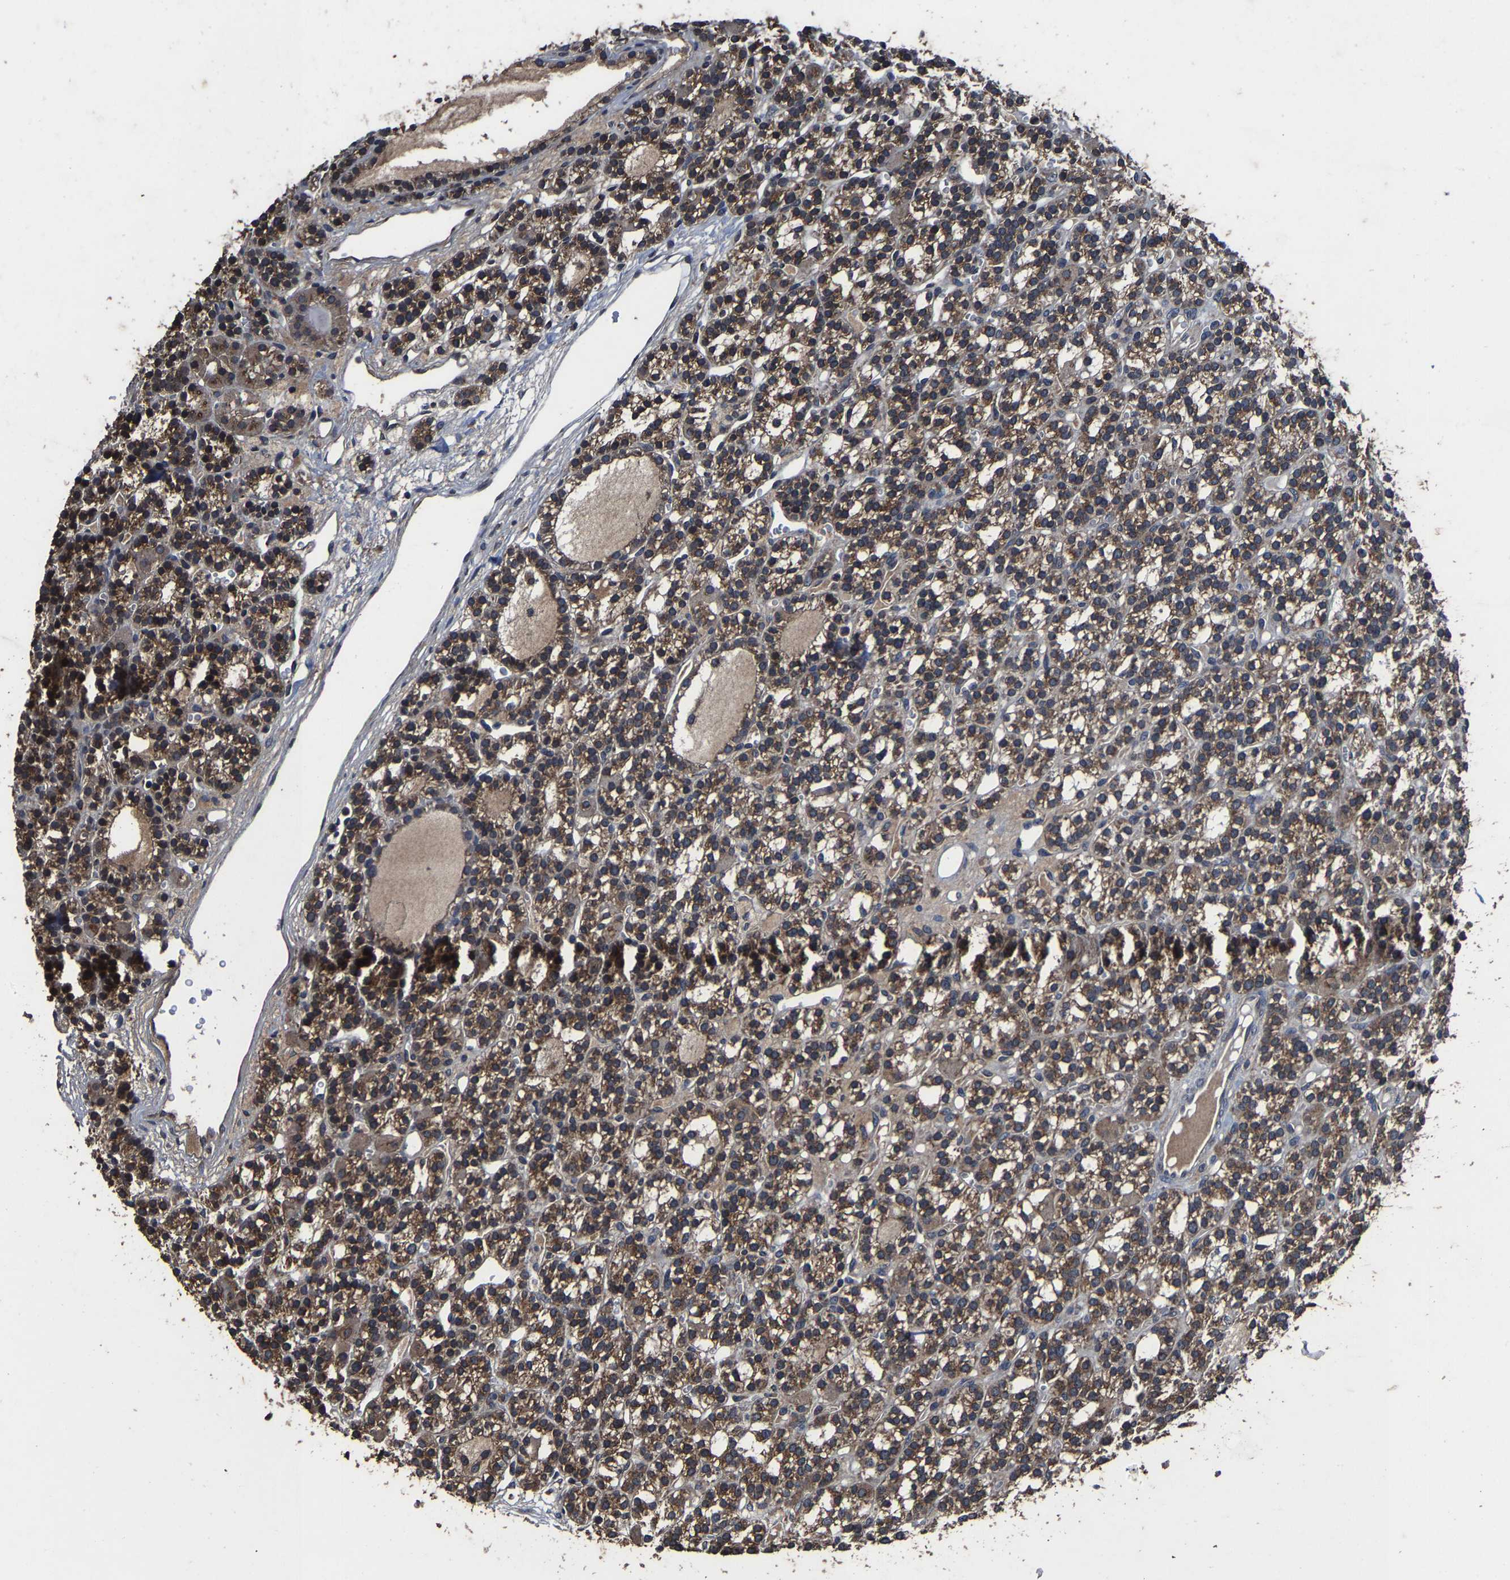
{"staining": {"intensity": "moderate", "quantity": ">75%", "location": "cytoplasmic/membranous"}, "tissue": "parathyroid gland", "cell_type": "Glandular cells", "image_type": "normal", "snomed": [{"axis": "morphology", "description": "Normal tissue, NOS"}, {"axis": "morphology", "description": "Adenoma, NOS"}, {"axis": "topography", "description": "Parathyroid gland"}], "caption": "A high-resolution photomicrograph shows IHC staining of normal parathyroid gland, which reveals moderate cytoplasmic/membranous positivity in about >75% of glandular cells. Using DAB (3,3'-diaminobenzidine) (brown) and hematoxylin (blue) stains, captured at high magnification using brightfield microscopy.", "gene": "EBAG9", "patient": {"sex": "female", "age": 58}}